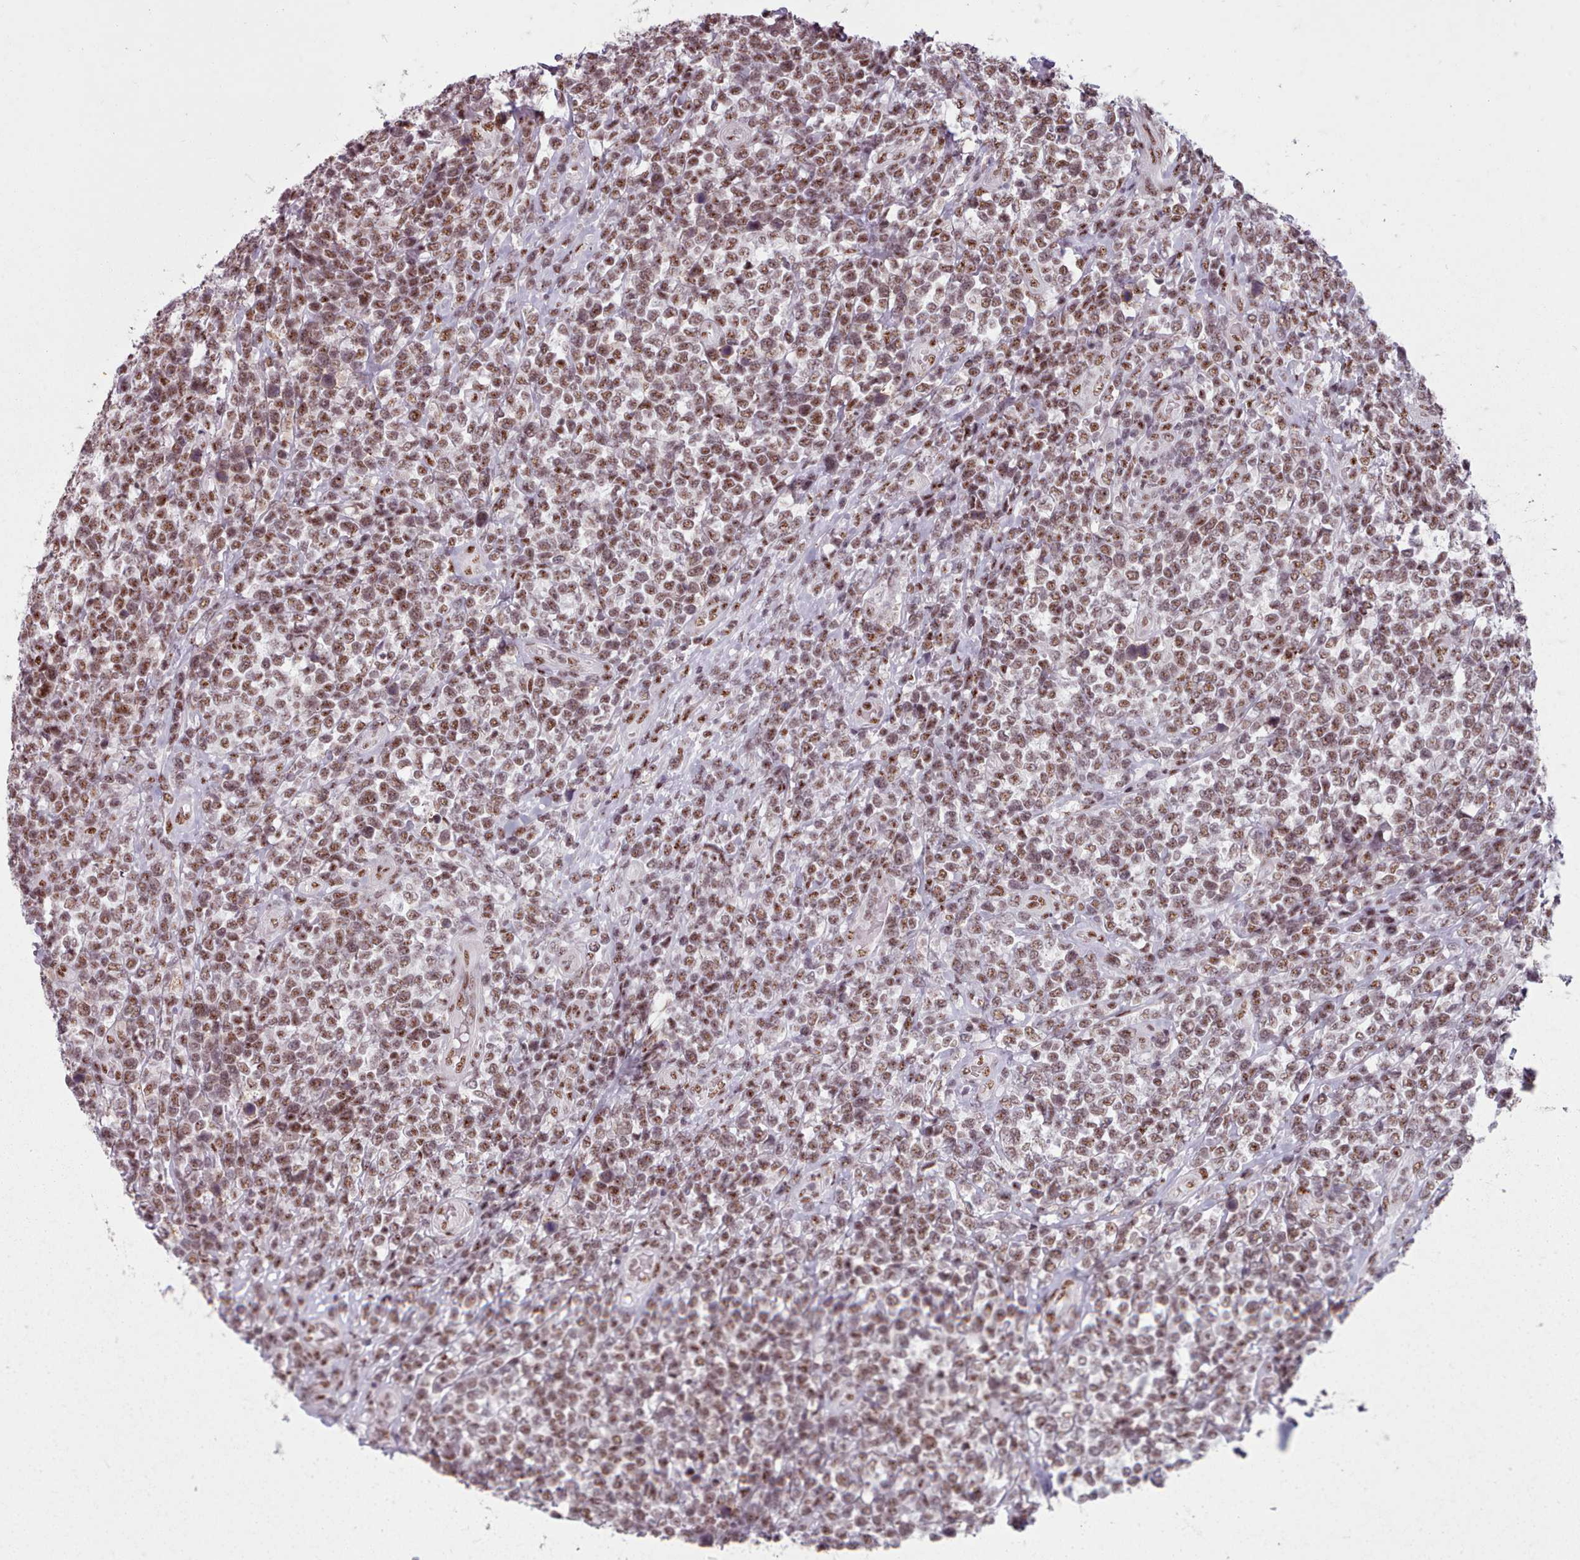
{"staining": {"intensity": "moderate", "quantity": ">75%", "location": "nuclear"}, "tissue": "lymphoma", "cell_type": "Tumor cells", "image_type": "cancer", "snomed": [{"axis": "morphology", "description": "Malignant lymphoma, non-Hodgkin's type, High grade"}, {"axis": "topography", "description": "Soft tissue"}], "caption": "High-power microscopy captured an IHC histopathology image of high-grade malignant lymphoma, non-Hodgkin's type, revealing moderate nuclear expression in approximately >75% of tumor cells.", "gene": "SRRM1", "patient": {"sex": "female", "age": 56}}